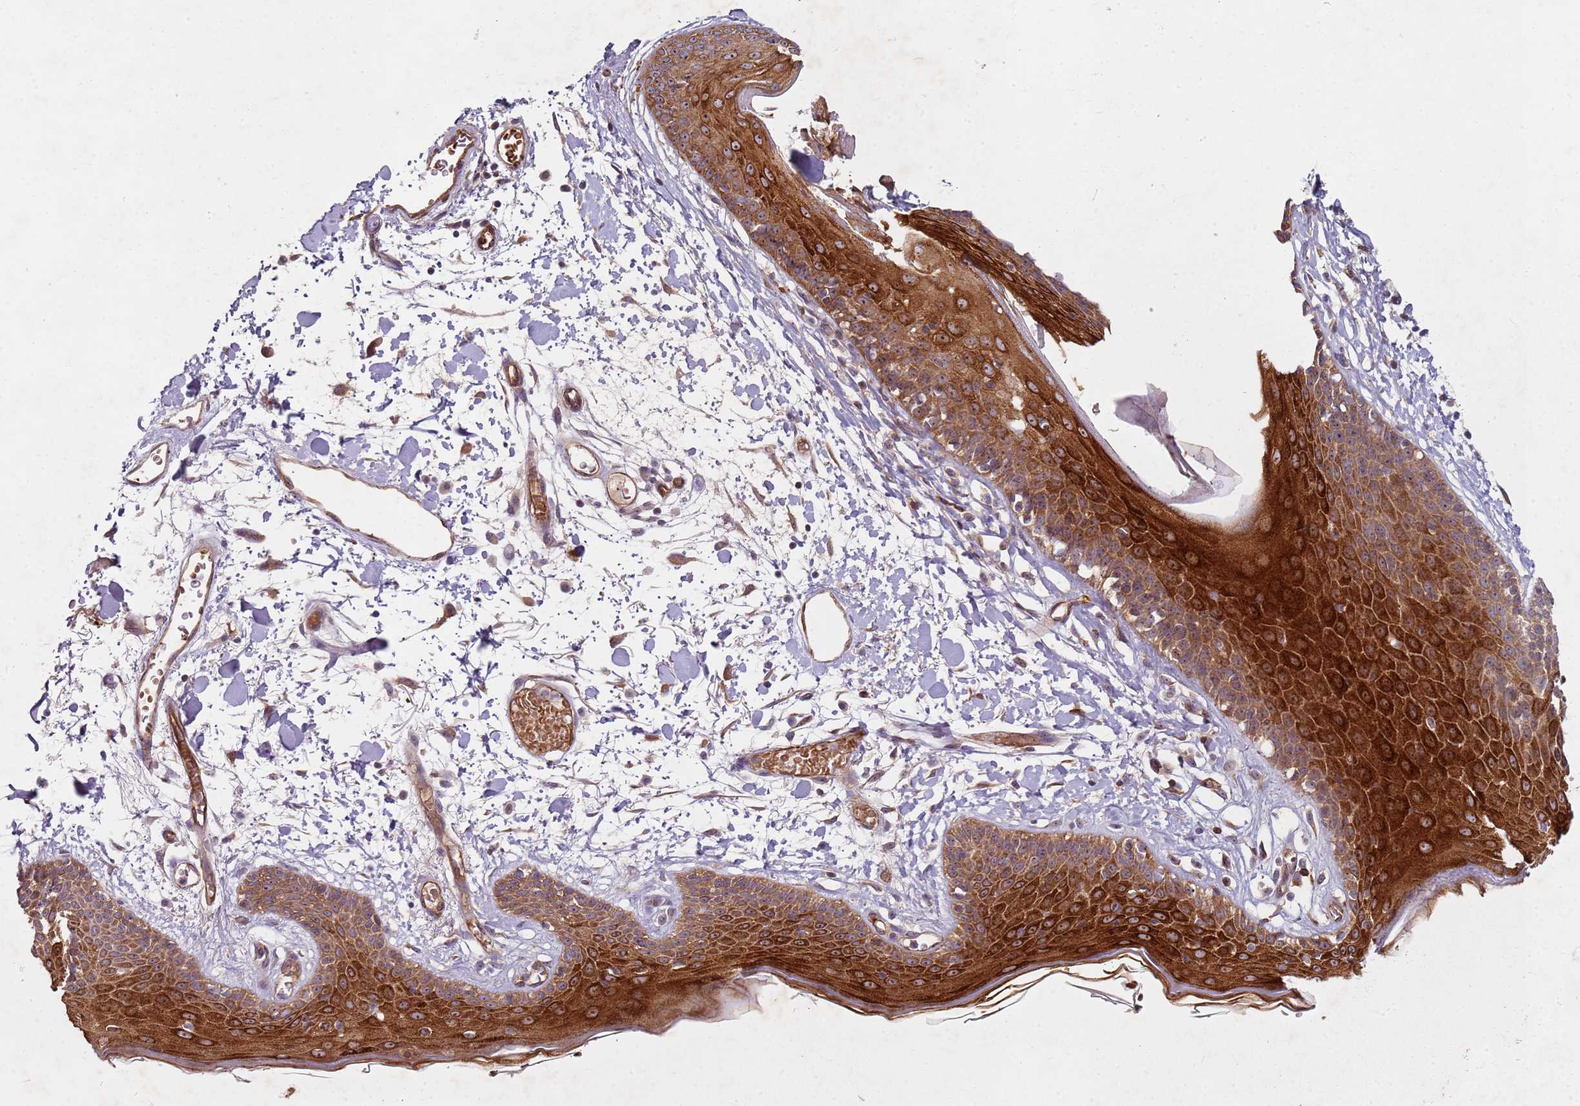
{"staining": {"intensity": "moderate", "quantity": ">75%", "location": "cytoplasmic/membranous"}, "tissue": "skin", "cell_type": "Fibroblasts", "image_type": "normal", "snomed": [{"axis": "morphology", "description": "Normal tissue, NOS"}, {"axis": "topography", "description": "Skin"}], "caption": "Immunohistochemistry of unremarkable skin shows medium levels of moderate cytoplasmic/membranous positivity in approximately >75% of fibroblasts.", "gene": "C2CD4B", "patient": {"sex": "male", "age": 79}}